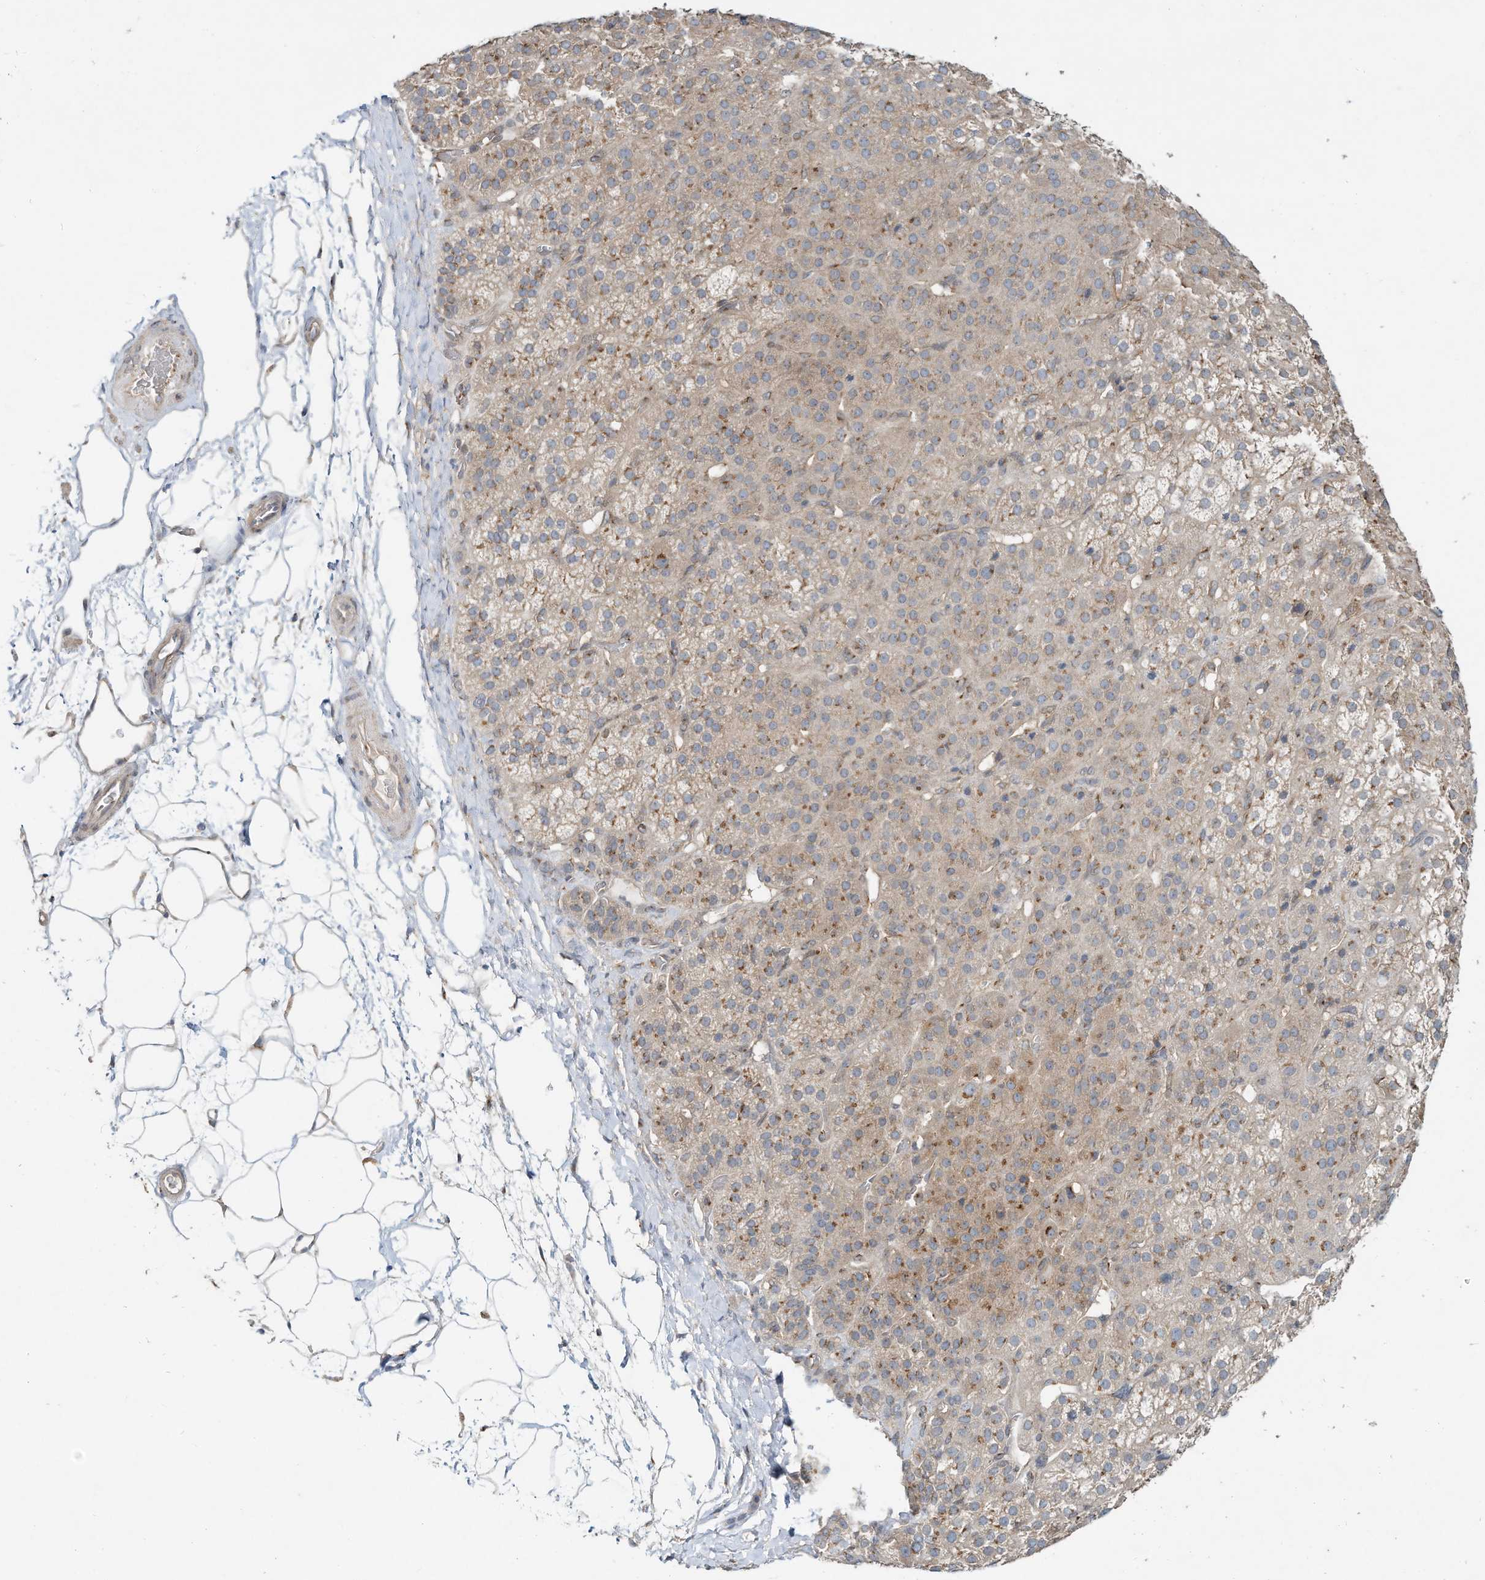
{"staining": {"intensity": "moderate", "quantity": "25%-75%", "location": "cytoplasmic/membranous"}, "tissue": "adrenal gland", "cell_type": "Glandular cells", "image_type": "normal", "snomed": [{"axis": "morphology", "description": "Normal tissue, NOS"}, {"axis": "topography", "description": "Adrenal gland"}], "caption": "There is medium levels of moderate cytoplasmic/membranous staining in glandular cells of normal adrenal gland, as demonstrated by immunohistochemical staining (brown color).", "gene": "CUX1", "patient": {"sex": "female", "age": 57}}